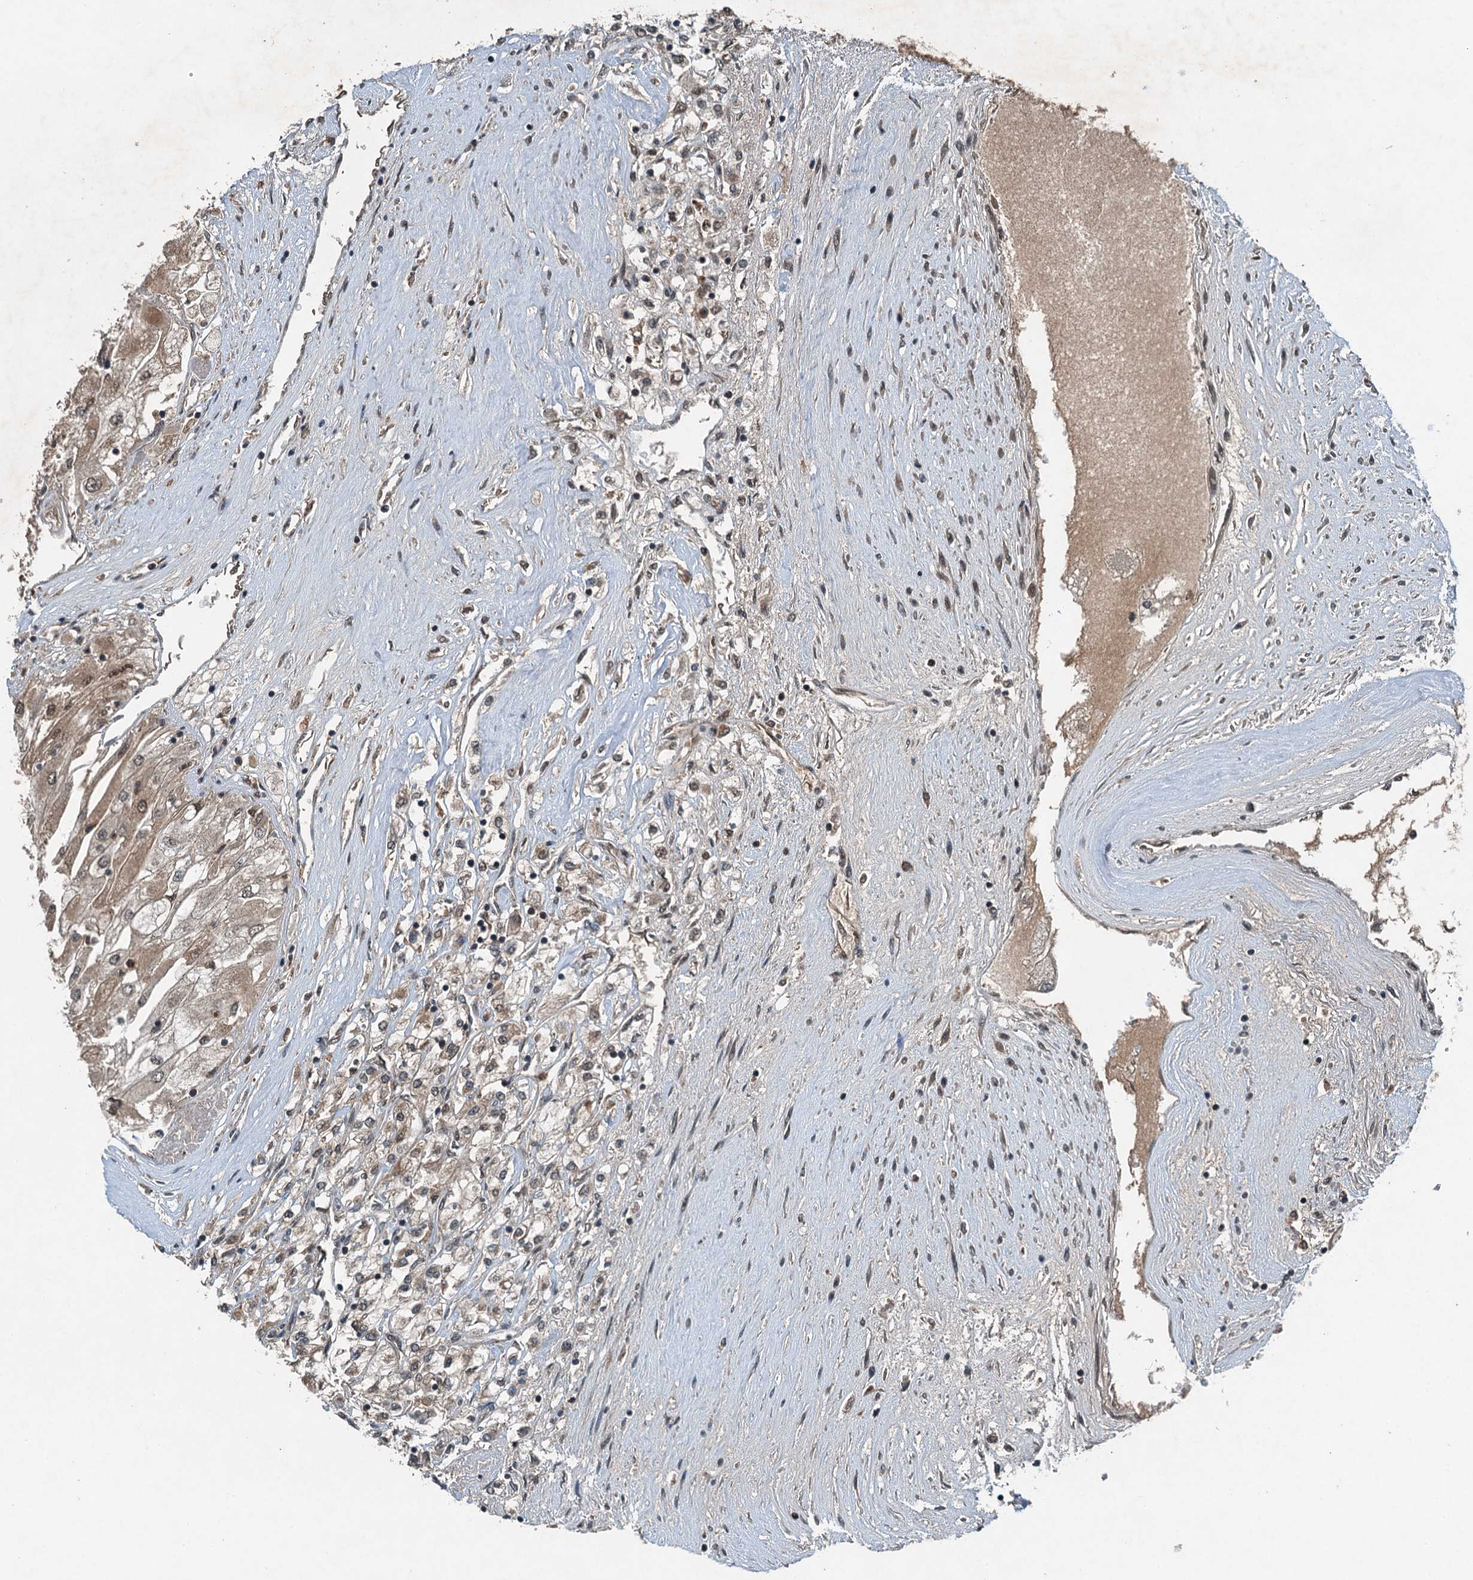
{"staining": {"intensity": "weak", "quantity": "25%-75%", "location": "cytoplasmic/membranous"}, "tissue": "renal cancer", "cell_type": "Tumor cells", "image_type": "cancer", "snomed": [{"axis": "morphology", "description": "Adenocarcinoma, NOS"}, {"axis": "topography", "description": "Kidney"}], "caption": "Protein analysis of renal cancer (adenocarcinoma) tissue shows weak cytoplasmic/membranous staining in about 25%-75% of tumor cells.", "gene": "UBXN6", "patient": {"sex": "male", "age": 80}}